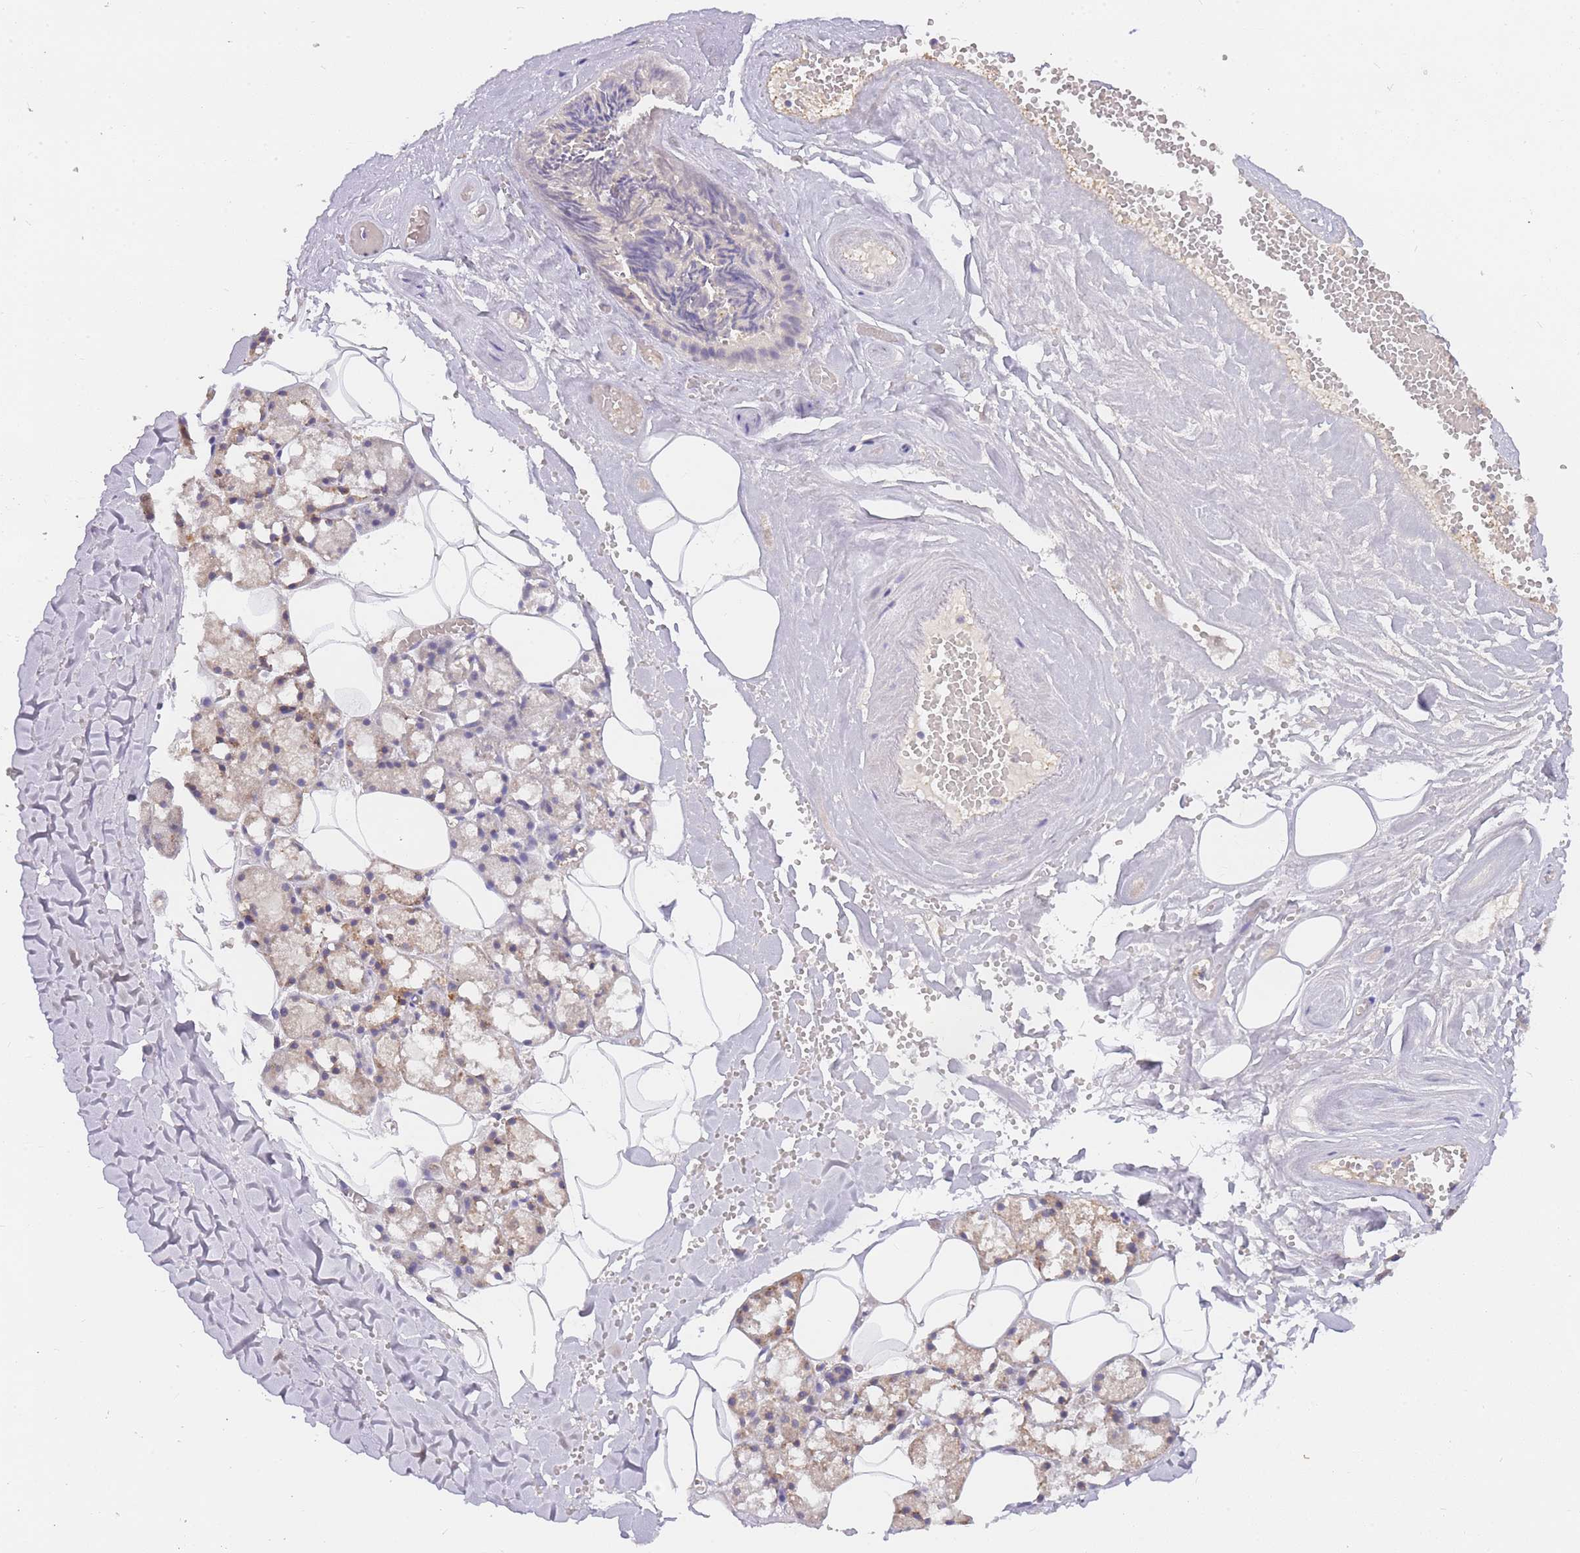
{"staining": {"intensity": "moderate", "quantity": "<25%", "location": "cytoplasmic/membranous"}, "tissue": "salivary gland", "cell_type": "Glandular cells", "image_type": "normal", "snomed": [{"axis": "morphology", "description": "Normal tissue, NOS"}, {"axis": "topography", "description": "Salivary gland"}], "caption": "Human salivary gland stained for a protein (brown) exhibits moderate cytoplasmic/membranous positive expression in approximately <25% of glandular cells.", "gene": "ZNF577", "patient": {"sex": "male", "age": 62}}